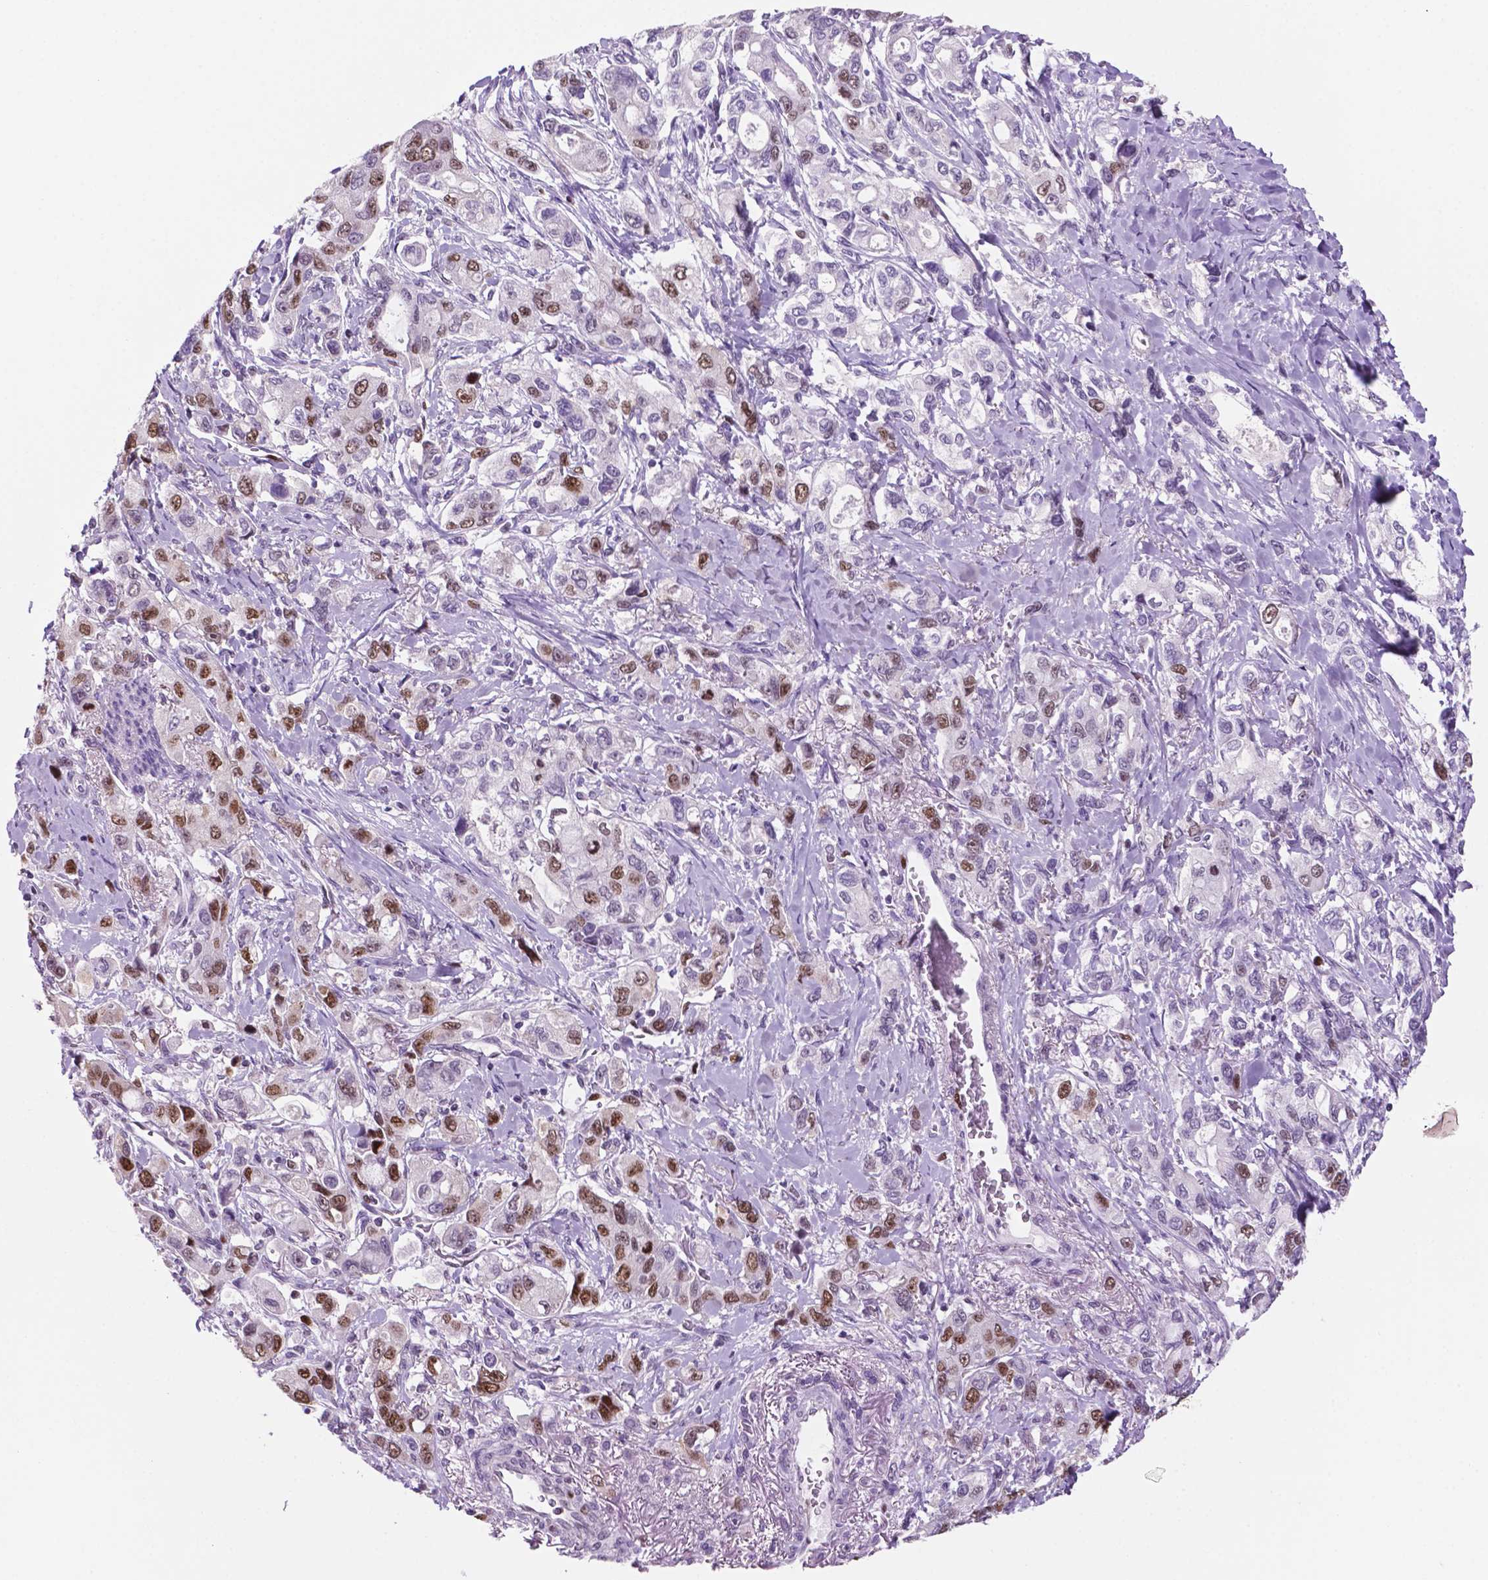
{"staining": {"intensity": "moderate", "quantity": "25%-75%", "location": "nuclear"}, "tissue": "stomach cancer", "cell_type": "Tumor cells", "image_type": "cancer", "snomed": [{"axis": "morphology", "description": "Adenocarcinoma, NOS"}, {"axis": "topography", "description": "Stomach"}], "caption": "This is a micrograph of IHC staining of adenocarcinoma (stomach), which shows moderate staining in the nuclear of tumor cells.", "gene": "NCAPH2", "patient": {"sex": "male", "age": 63}}